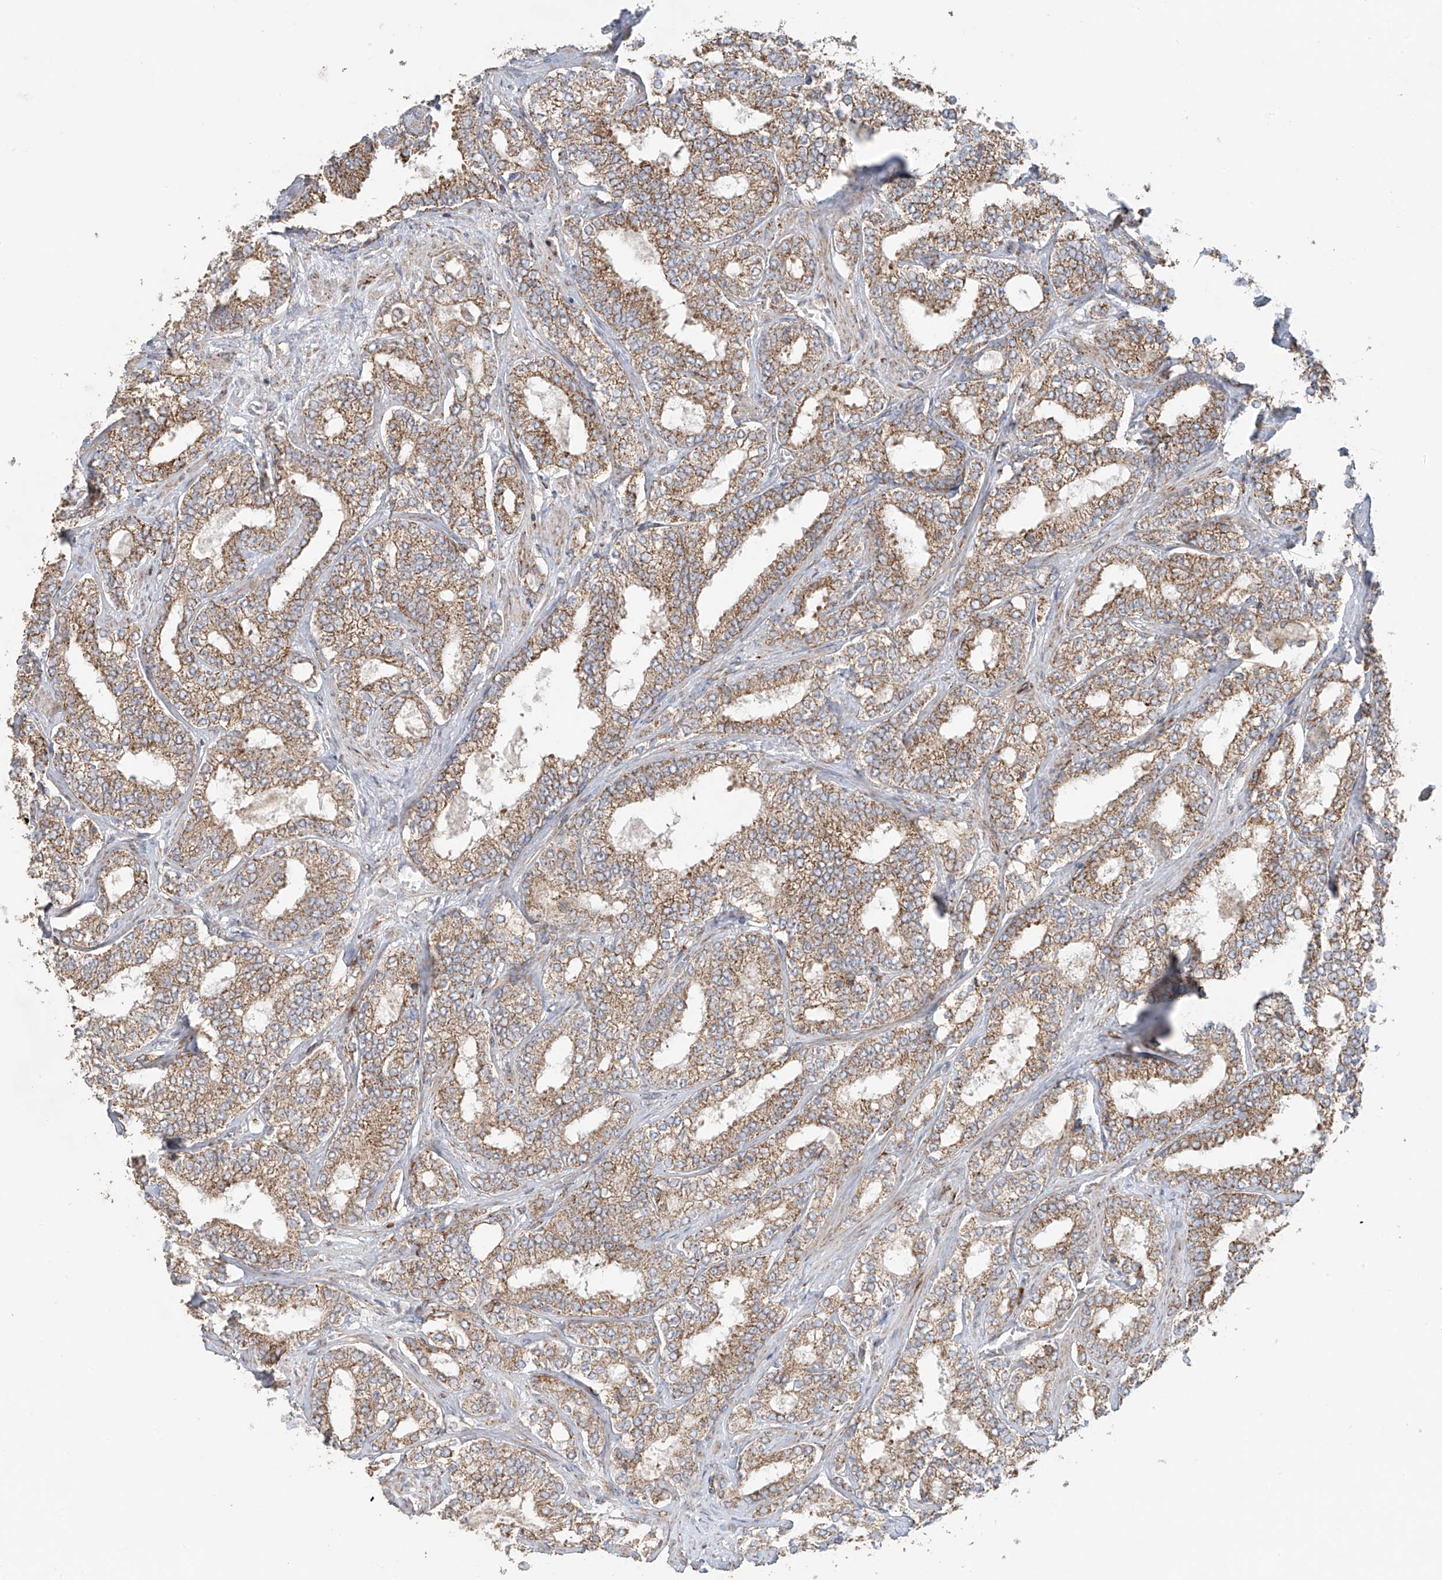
{"staining": {"intensity": "moderate", "quantity": ">75%", "location": "cytoplasmic/membranous"}, "tissue": "prostate cancer", "cell_type": "Tumor cells", "image_type": "cancer", "snomed": [{"axis": "morphology", "description": "Normal tissue, NOS"}, {"axis": "morphology", "description": "Adenocarcinoma, High grade"}, {"axis": "topography", "description": "Prostate"}], "caption": "An immunohistochemistry (IHC) photomicrograph of tumor tissue is shown. Protein staining in brown labels moderate cytoplasmic/membranous positivity in prostate cancer within tumor cells.", "gene": "COLGALT2", "patient": {"sex": "male", "age": 83}}